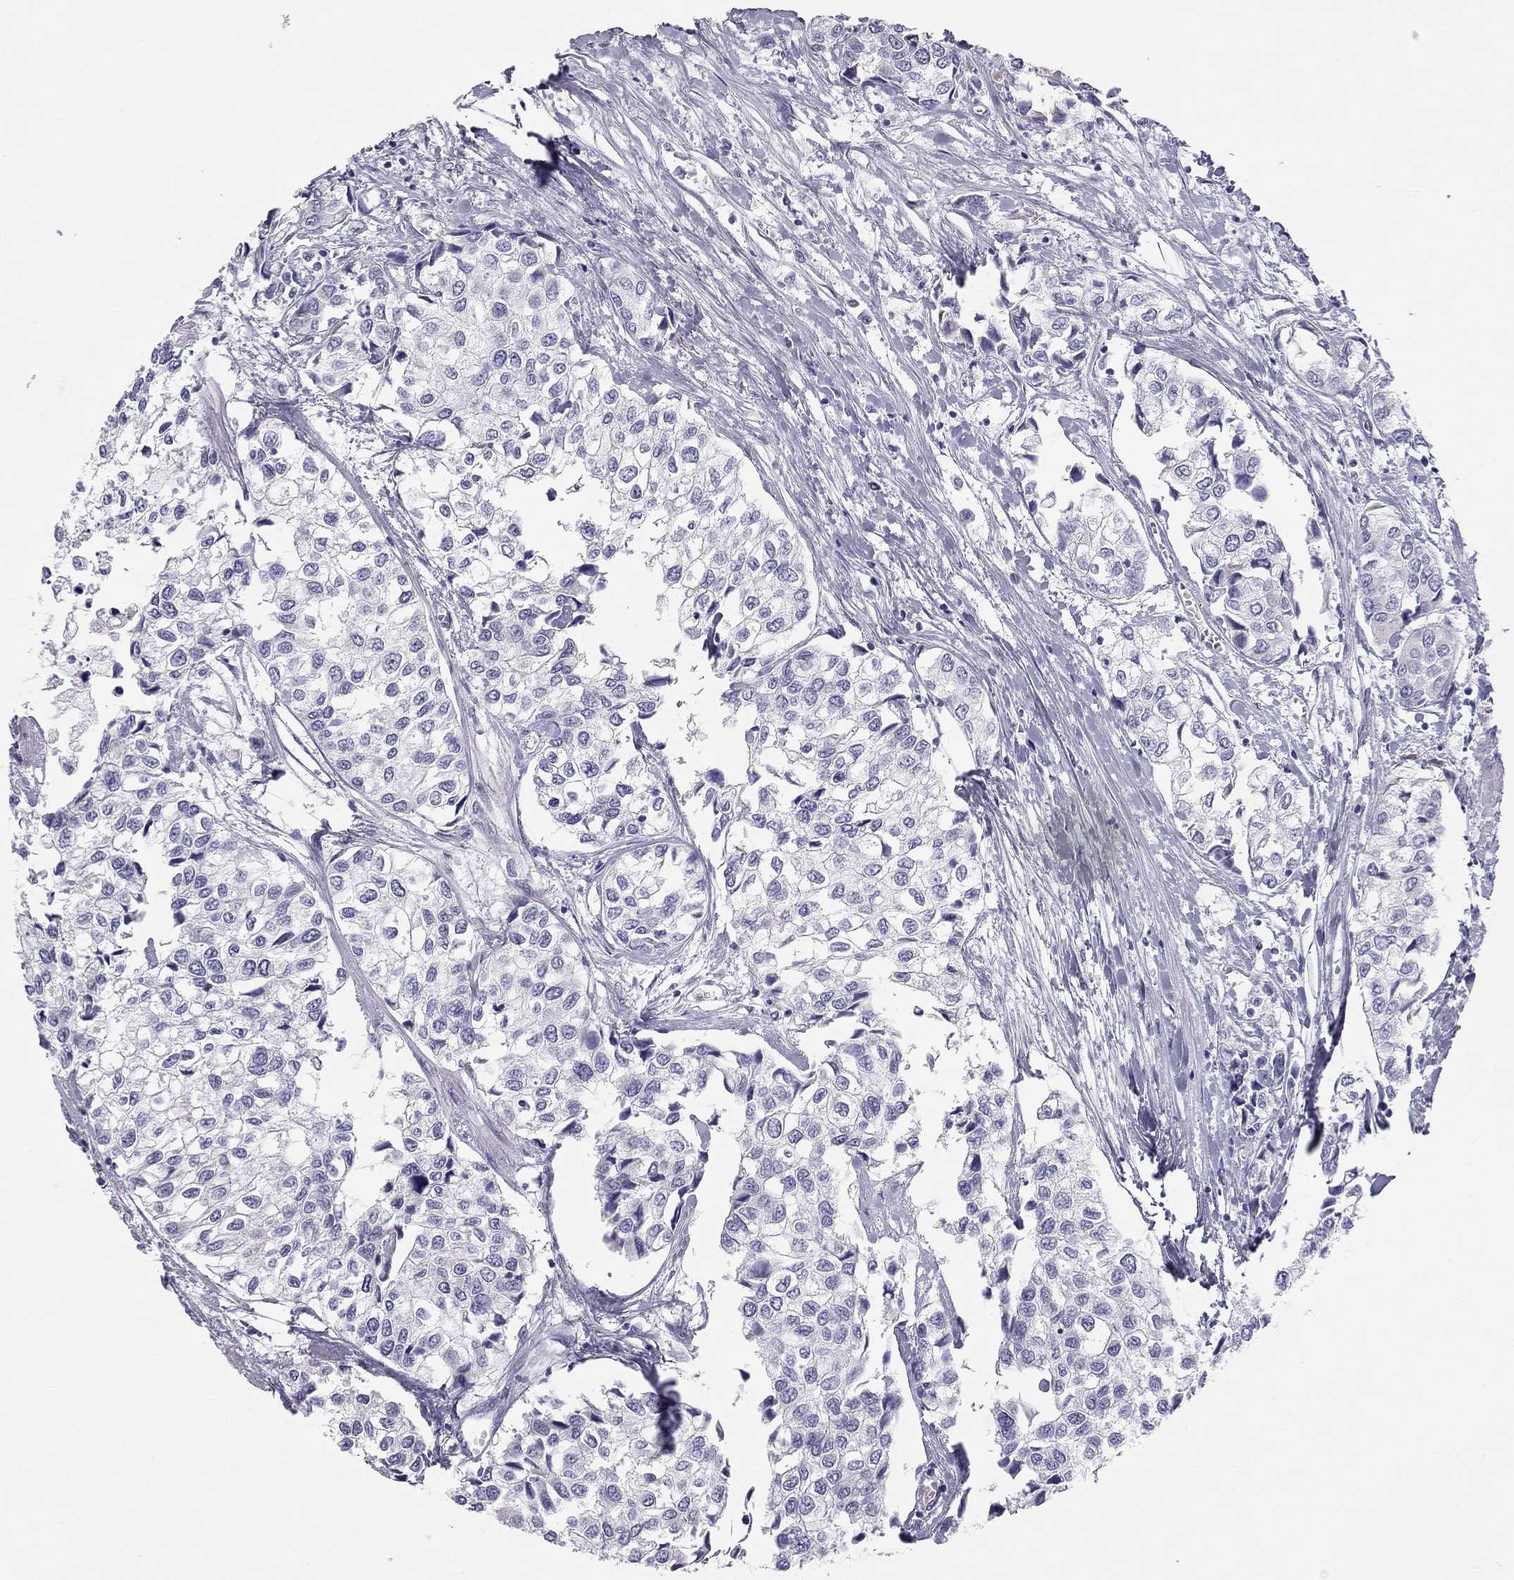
{"staining": {"intensity": "negative", "quantity": "none", "location": "none"}, "tissue": "urothelial cancer", "cell_type": "Tumor cells", "image_type": "cancer", "snomed": [{"axis": "morphology", "description": "Urothelial carcinoma, High grade"}, {"axis": "topography", "description": "Urinary bladder"}], "caption": "This is an immunohistochemistry micrograph of high-grade urothelial carcinoma. There is no expression in tumor cells.", "gene": "TRPM3", "patient": {"sex": "male", "age": 73}}